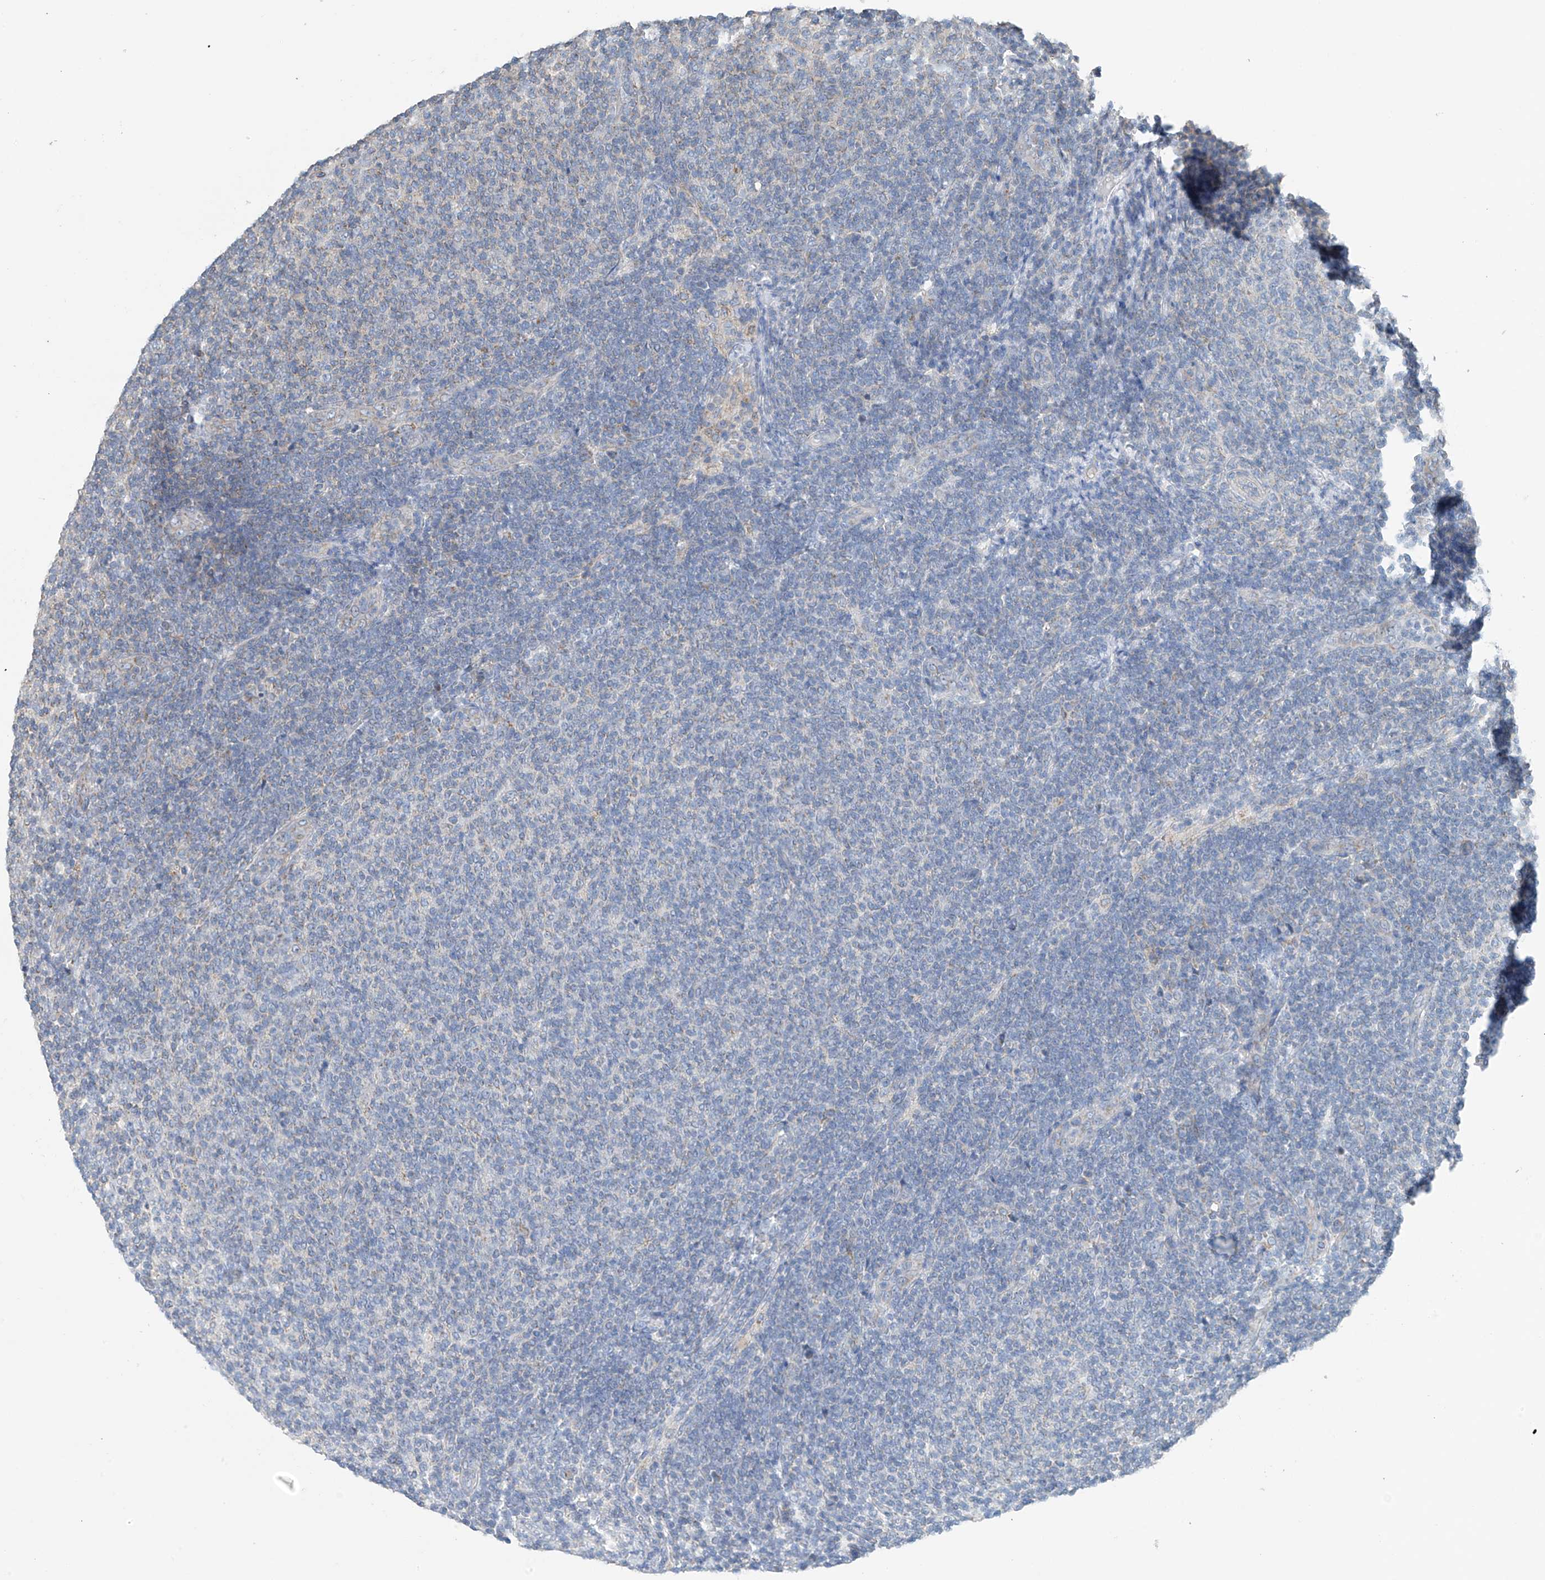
{"staining": {"intensity": "negative", "quantity": "none", "location": "none"}, "tissue": "lymphoma", "cell_type": "Tumor cells", "image_type": "cancer", "snomed": [{"axis": "morphology", "description": "Malignant lymphoma, non-Hodgkin's type, Low grade"}, {"axis": "topography", "description": "Lymph node"}], "caption": "Micrograph shows no significant protein staining in tumor cells of malignant lymphoma, non-Hodgkin's type (low-grade).", "gene": "SYN3", "patient": {"sex": "male", "age": 66}}